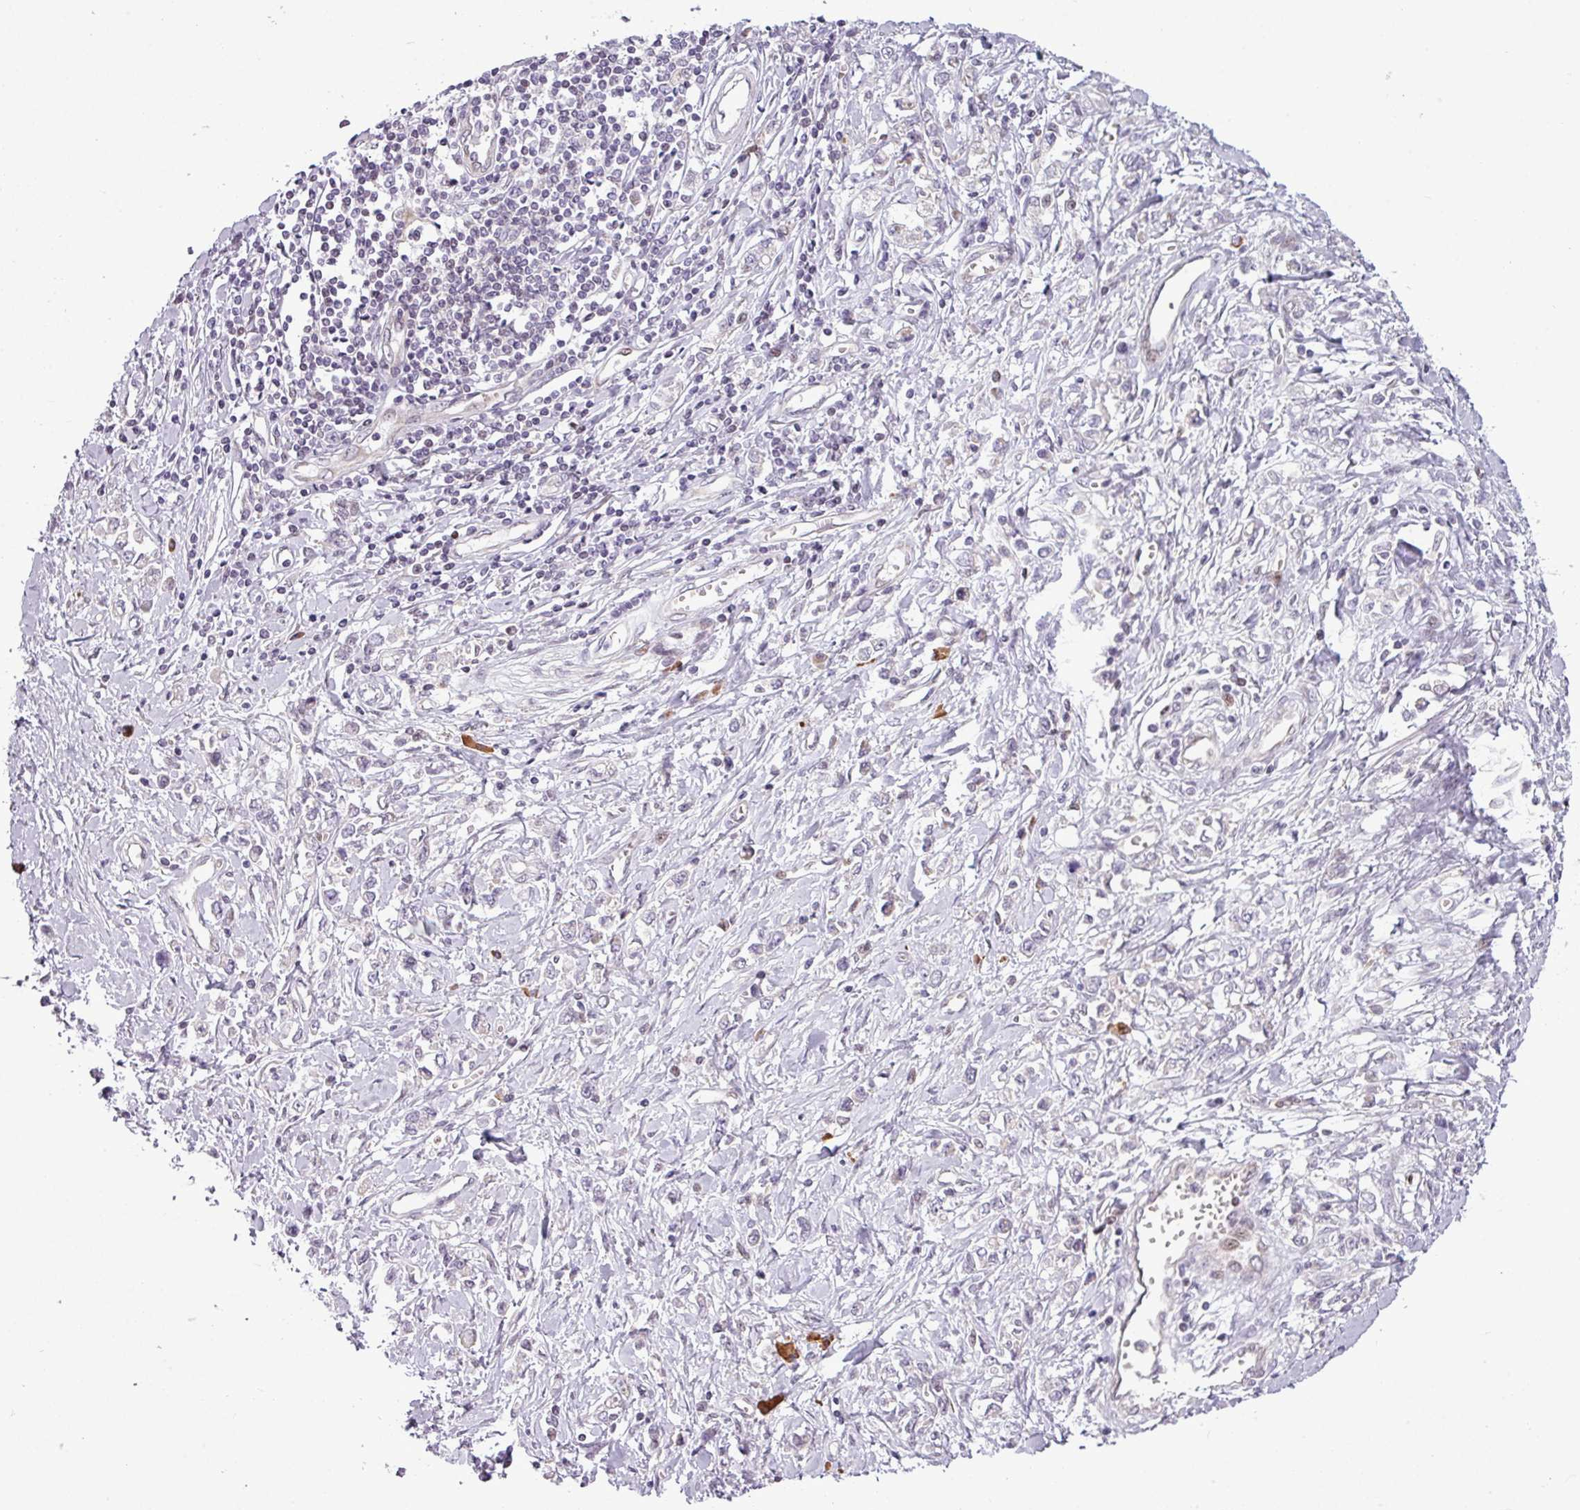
{"staining": {"intensity": "negative", "quantity": "none", "location": "none"}, "tissue": "stomach cancer", "cell_type": "Tumor cells", "image_type": "cancer", "snomed": [{"axis": "morphology", "description": "Adenocarcinoma, NOS"}, {"axis": "topography", "description": "Stomach"}], "caption": "The image reveals no staining of tumor cells in adenocarcinoma (stomach).", "gene": "SLC66A2", "patient": {"sex": "female", "age": 76}}